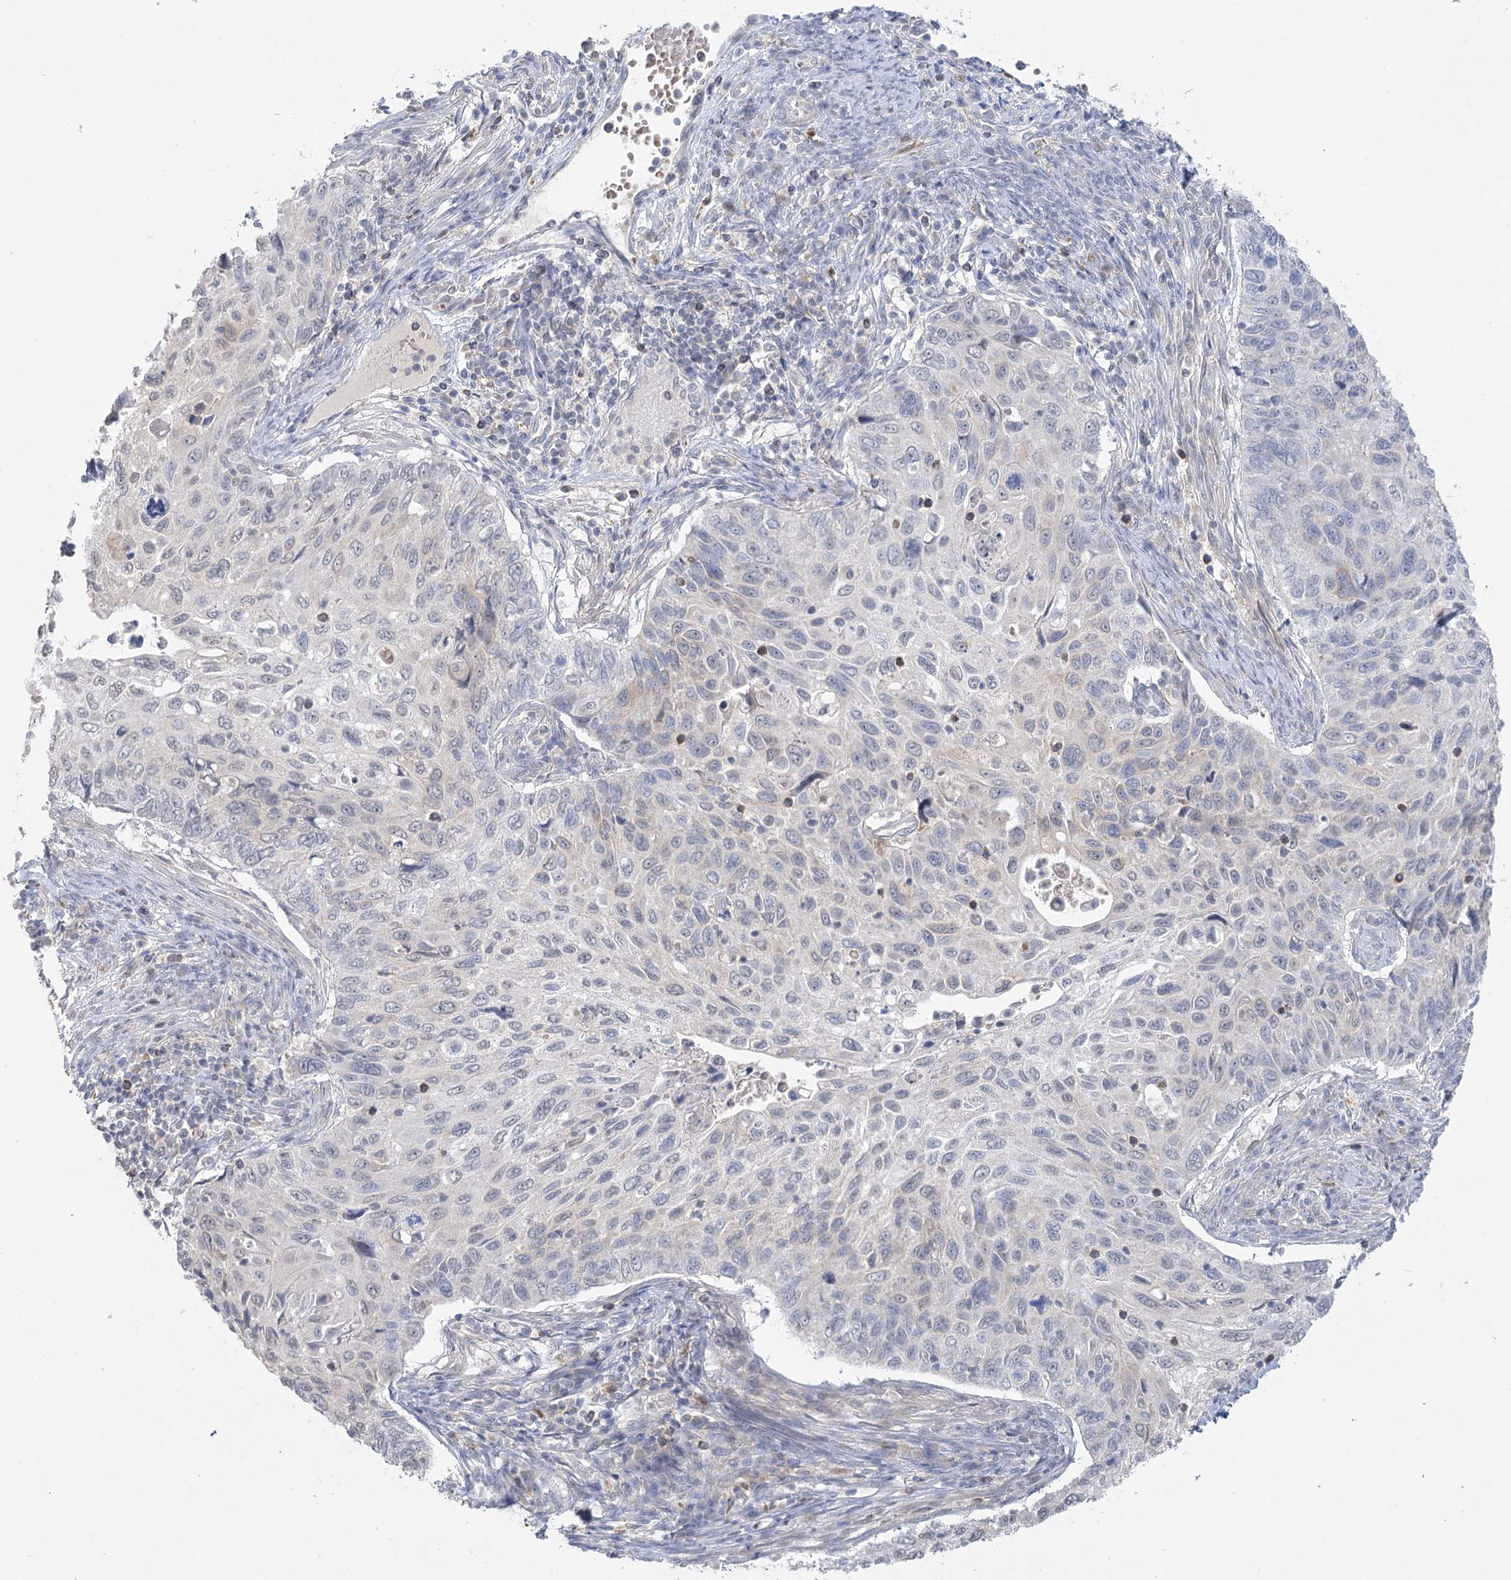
{"staining": {"intensity": "negative", "quantity": "none", "location": "none"}, "tissue": "cervical cancer", "cell_type": "Tumor cells", "image_type": "cancer", "snomed": [{"axis": "morphology", "description": "Squamous cell carcinoma, NOS"}, {"axis": "topography", "description": "Cervix"}], "caption": "Immunohistochemical staining of cervical cancer (squamous cell carcinoma) exhibits no significant positivity in tumor cells.", "gene": "TRAF3IP1", "patient": {"sex": "female", "age": 70}}